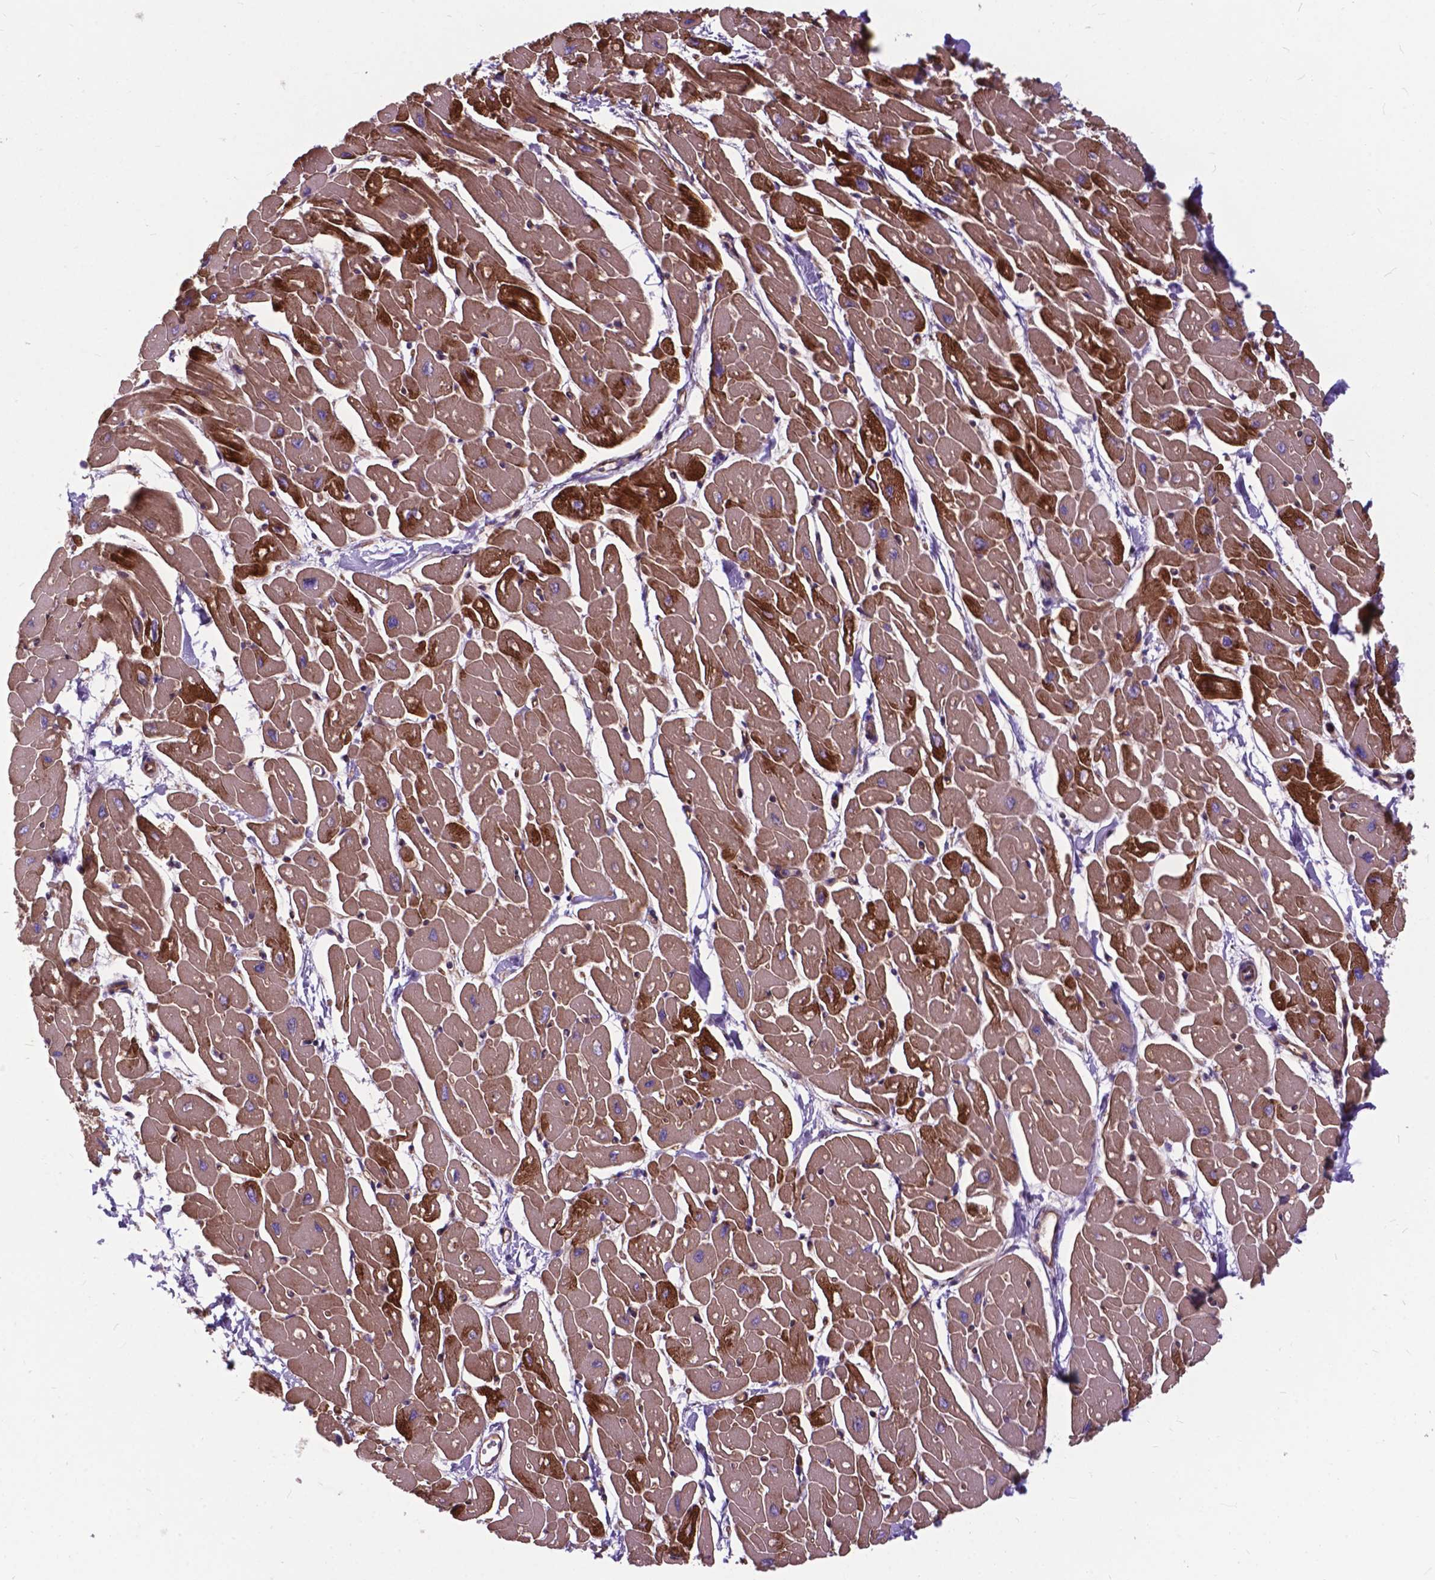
{"staining": {"intensity": "strong", "quantity": "25%-75%", "location": "cytoplasmic/membranous"}, "tissue": "heart muscle", "cell_type": "Cardiomyocytes", "image_type": "normal", "snomed": [{"axis": "morphology", "description": "Normal tissue, NOS"}, {"axis": "topography", "description": "Heart"}], "caption": "Cardiomyocytes reveal strong cytoplasmic/membranous expression in about 25%-75% of cells in unremarkable heart muscle. Using DAB (brown) and hematoxylin (blue) stains, captured at high magnification using brightfield microscopy.", "gene": "FLT4", "patient": {"sex": "male", "age": 57}}